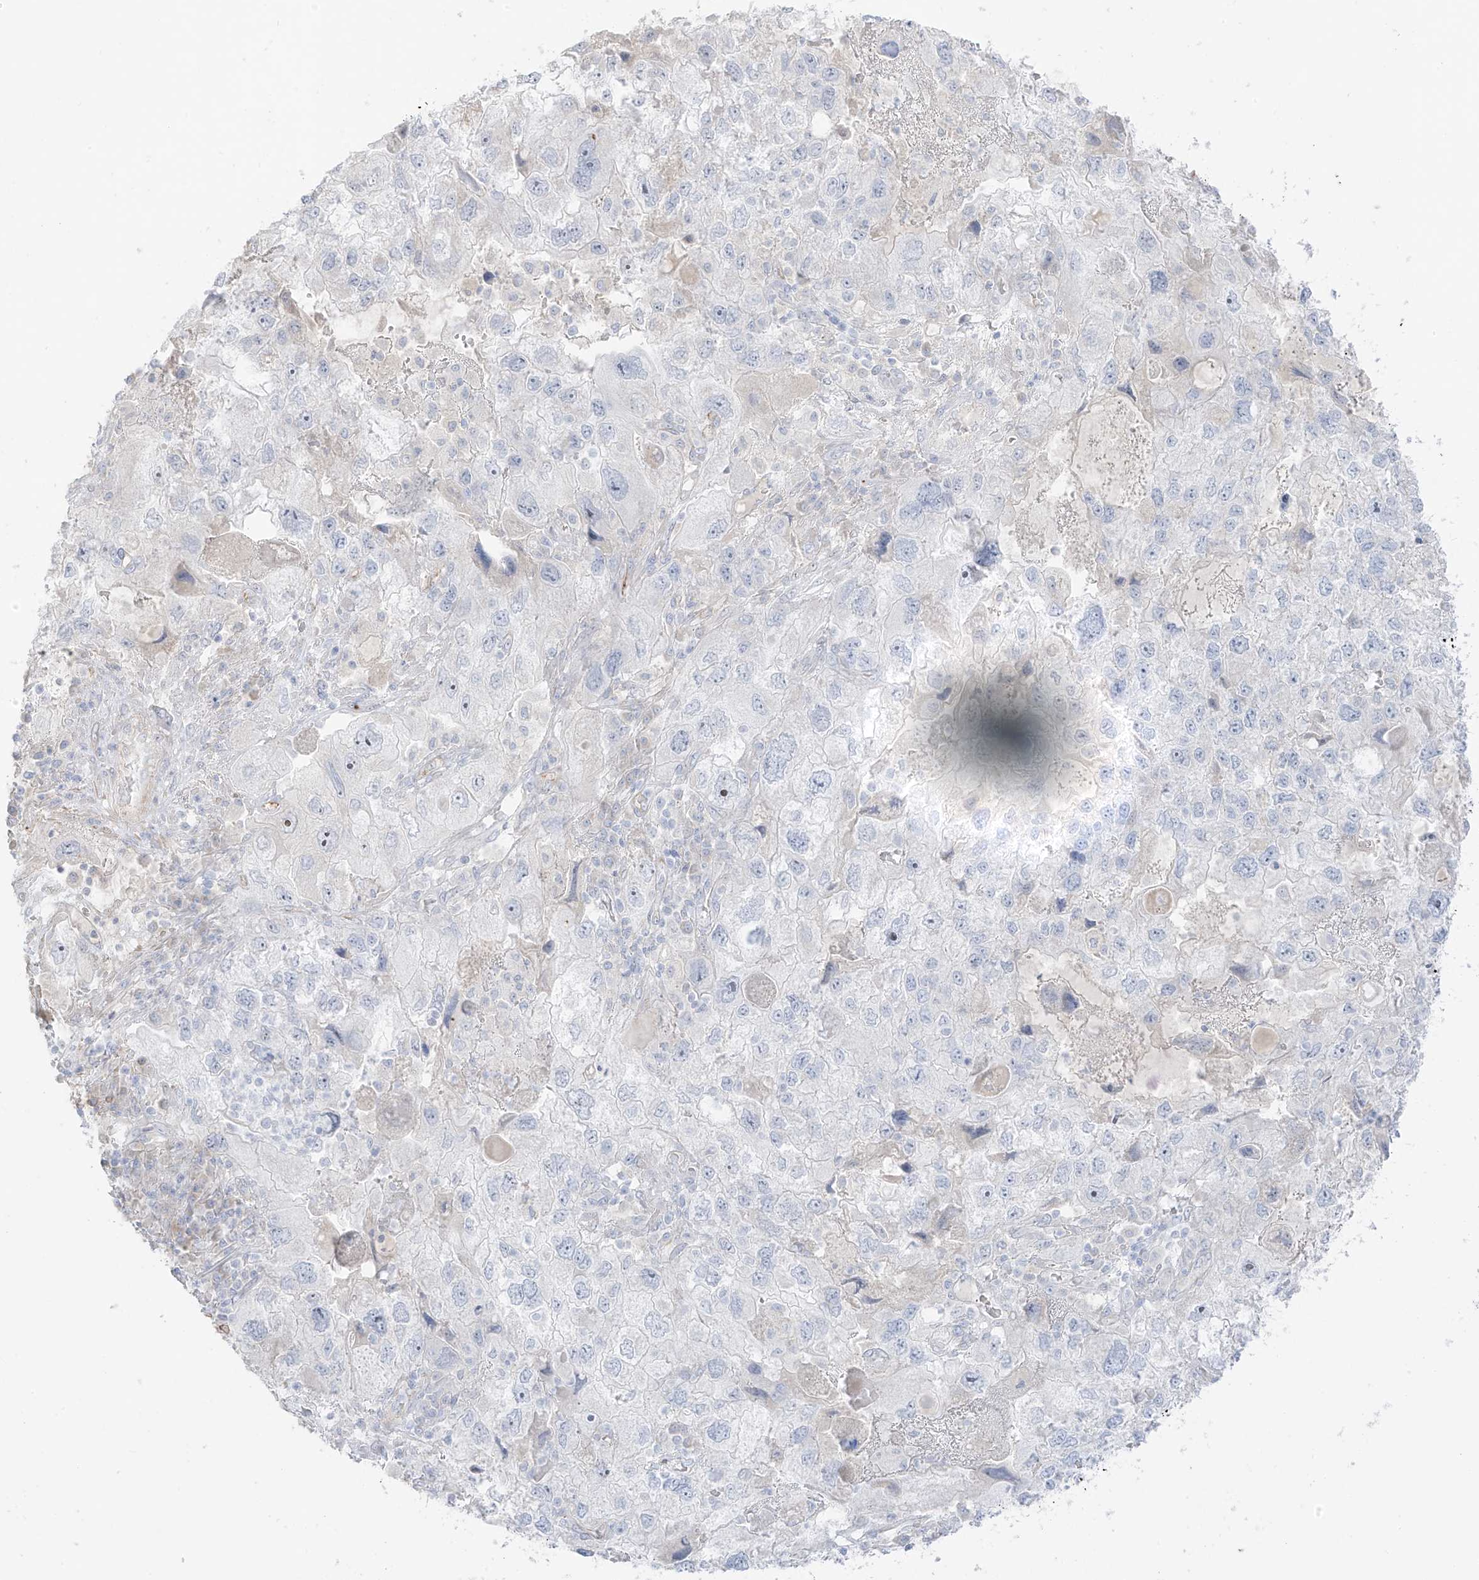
{"staining": {"intensity": "negative", "quantity": "none", "location": "none"}, "tissue": "endometrial cancer", "cell_type": "Tumor cells", "image_type": "cancer", "snomed": [{"axis": "morphology", "description": "Adenocarcinoma, NOS"}, {"axis": "topography", "description": "Endometrium"}], "caption": "This is an immunohistochemistry (IHC) histopathology image of human endometrial cancer. There is no expression in tumor cells.", "gene": "C11orf87", "patient": {"sex": "female", "age": 49}}